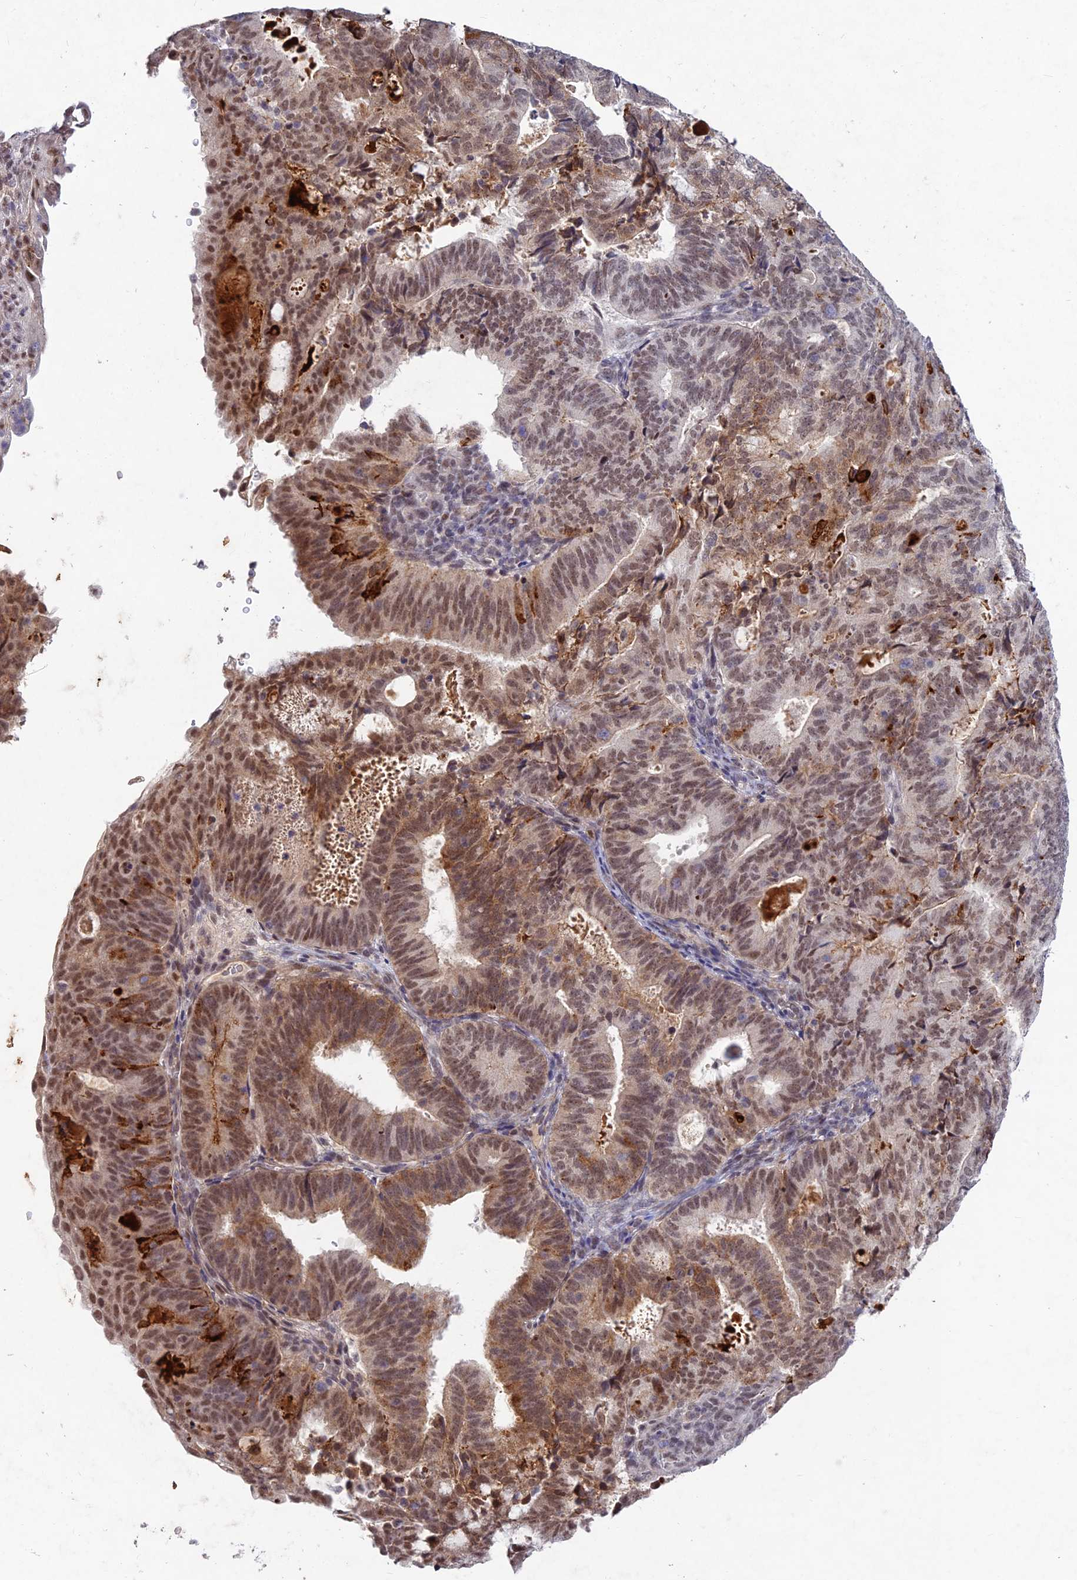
{"staining": {"intensity": "moderate", "quantity": ">75%", "location": "cytoplasmic/membranous,nuclear"}, "tissue": "endometrial cancer", "cell_type": "Tumor cells", "image_type": "cancer", "snomed": [{"axis": "morphology", "description": "Adenocarcinoma, NOS"}, {"axis": "topography", "description": "Endometrium"}], "caption": "Endometrial adenocarcinoma stained with DAB (3,3'-diaminobenzidine) immunohistochemistry reveals medium levels of moderate cytoplasmic/membranous and nuclear staining in approximately >75% of tumor cells. (brown staining indicates protein expression, while blue staining denotes nuclei).", "gene": "RAVER1", "patient": {"sex": "female", "age": 70}}